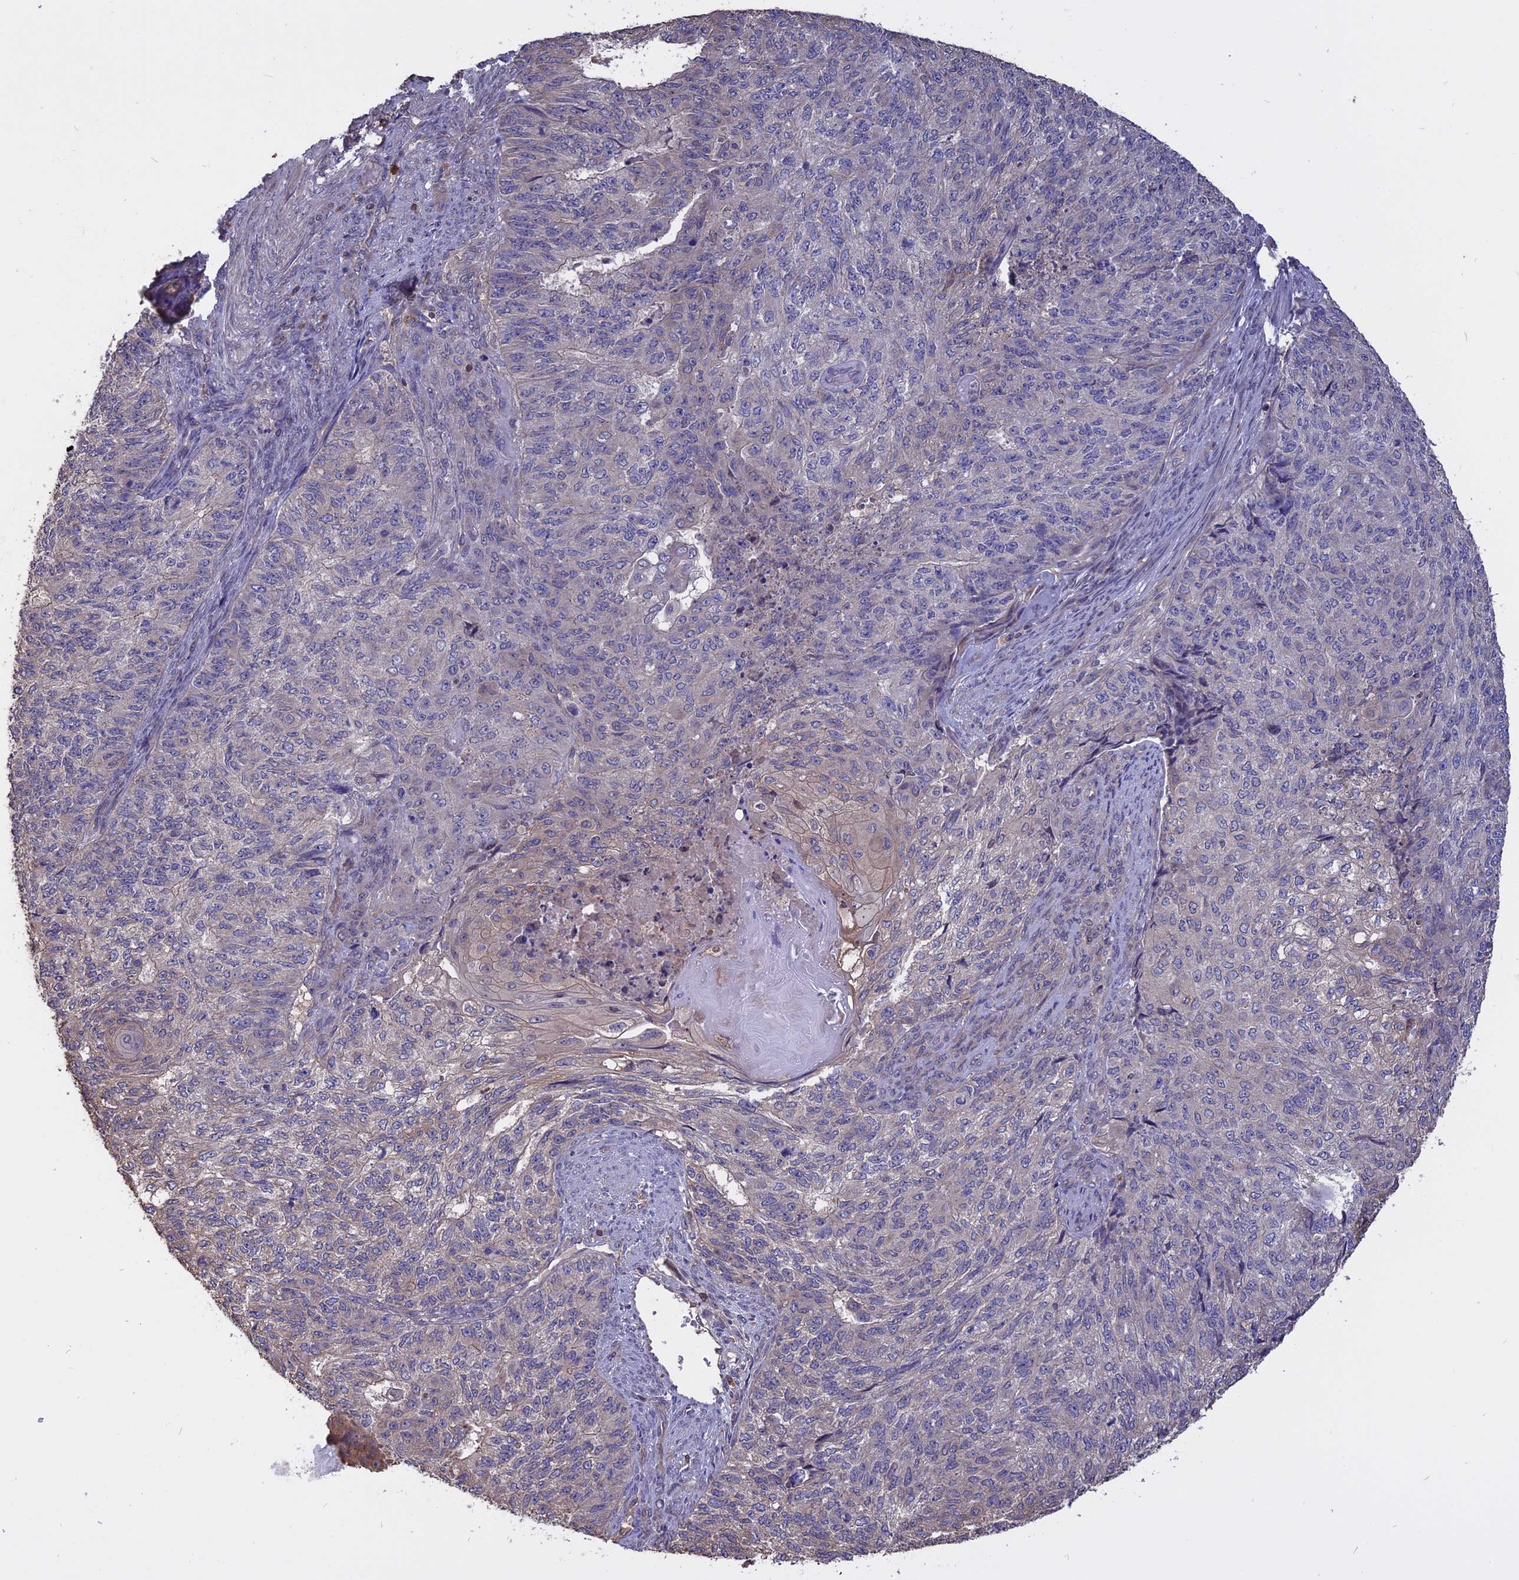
{"staining": {"intensity": "negative", "quantity": "none", "location": "none"}, "tissue": "endometrial cancer", "cell_type": "Tumor cells", "image_type": "cancer", "snomed": [{"axis": "morphology", "description": "Adenocarcinoma, NOS"}, {"axis": "topography", "description": "Endometrium"}], "caption": "Immunohistochemistry of human endometrial cancer (adenocarcinoma) shows no positivity in tumor cells. Brightfield microscopy of IHC stained with DAB (3,3'-diaminobenzidine) (brown) and hematoxylin (blue), captured at high magnification.", "gene": "CARMIL2", "patient": {"sex": "female", "age": 32}}